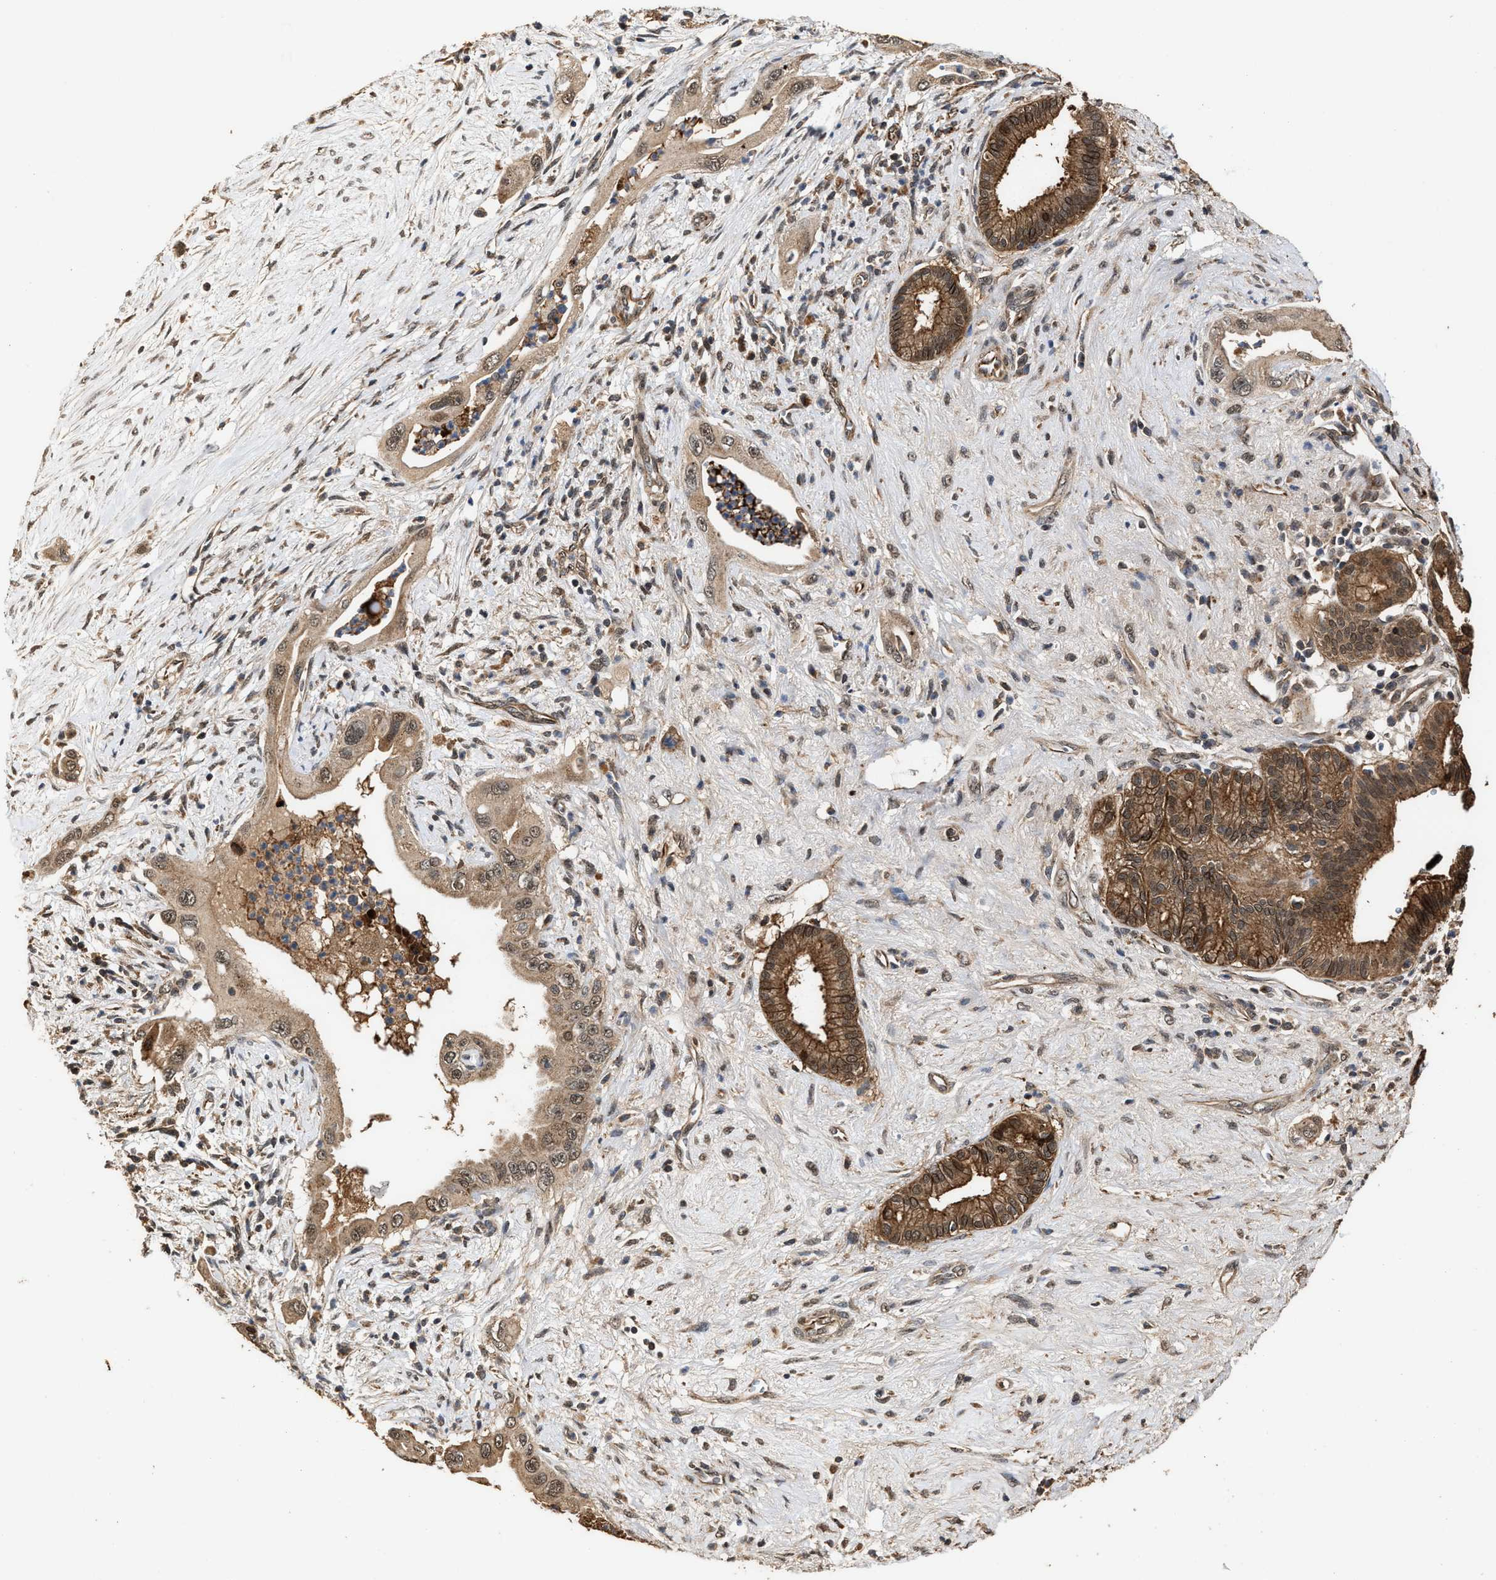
{"staining": {"intensity": "moderate", "quantity": ">75%", "location": "cytoplasmic/membranous,nuclear"}, "tissue": "pancreatic cancer", "cell_type": "Tumor cells", "image_type": "cancer", "snomed": [{"axis": "morphology", "description": "Adenocarcinoma, NOS"}, {"axis": "topography", "description": "Pancreas"}], "caption": "DAB immunohistochemical staining of adenocarcinoma (pancreatic) shows moderate cytoplasmic/membranous and nuclear protein expression in about >75% of tumor cells. The staining was performed using DAB, with brown indicating positive protein expression. Nuclei are stained blue with hematoxylin.", "gene": "ZNHIT6", "patient": {"sex": "male", "age": 59}}